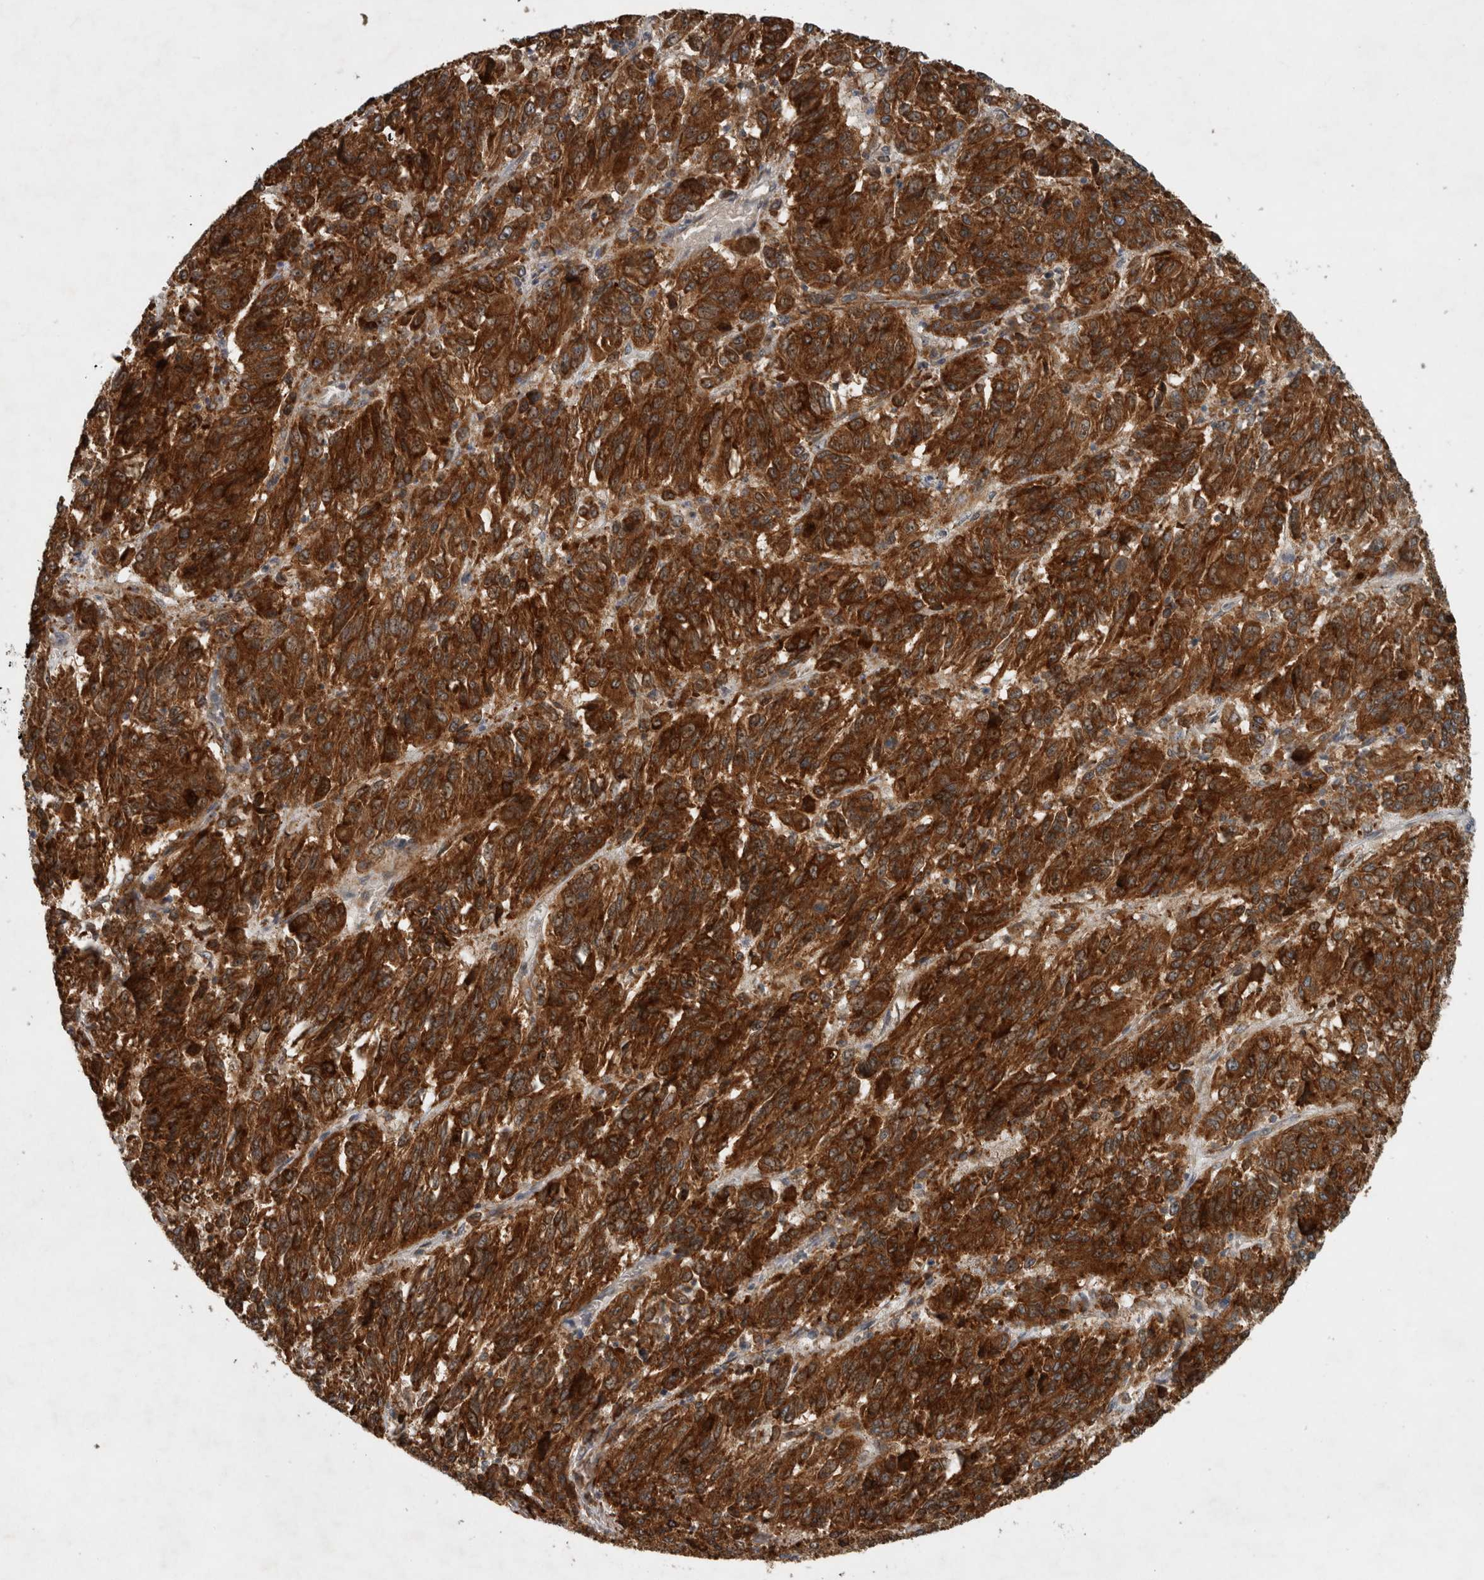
{"staining": {"intensity": "strong", "quantity": ">75%", "location": "cytoplasmic/membranous"}, "tissue": "melanoma", "cell_type": "Tumor cells", "image_type": "cancer", "snomed": [{"axis": "morphology", "description": "Malignant melanoma, Metastatic site"}, {"axis": "topography", "description": "Lung"}], "caption": "Immunohistochemistry (IHC) image of neoplastic tissue: melanoma stained using immunohistochemistry (IHC) reveals high levels of strong protein expression localized specifically in the cytoplasmic/membranous of tumor cells, appearing as a cytoplasmic/membranous brown color.", "gene": "GPR137B", "patient": {"sex": "male", "age": 64}}